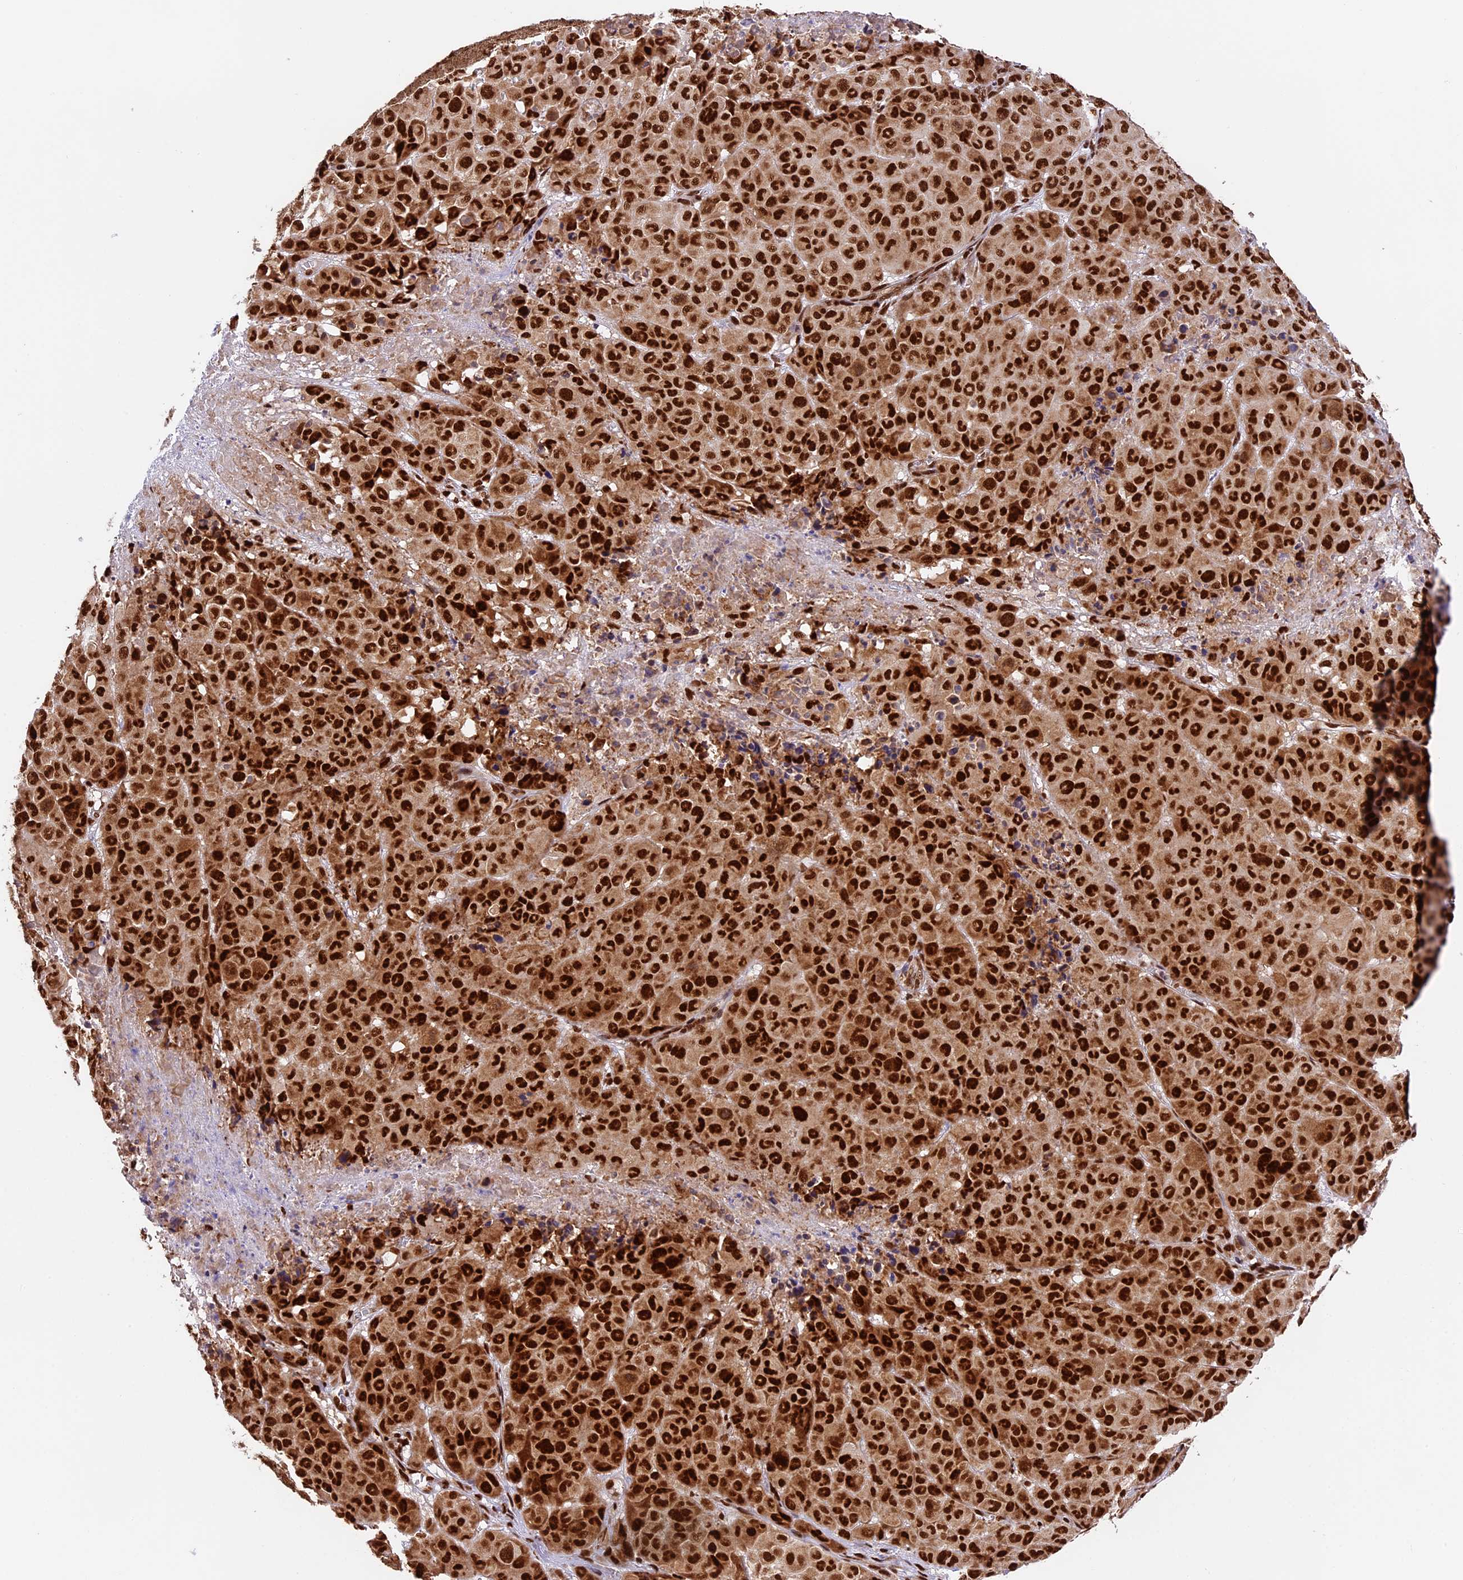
{"staining": {"intensity": "strong", "quantity": ">75%", "location": "nuclear"}, "tissue": "melanoma", "cell_type": "Tumor cells", "image_type": "cancer", "snomed": [{"axis": "morphology", "description": "Malignant melanoma, NOS"}, {"axis": "topography", "description": "Skin"}], "caption": "Protein expression analysis of malignant melanoma displays strong nuclear positivity in about >75% of tumor cells.", "gene": "RAMAC", "patient": {"sex": "male", "age": 73}}